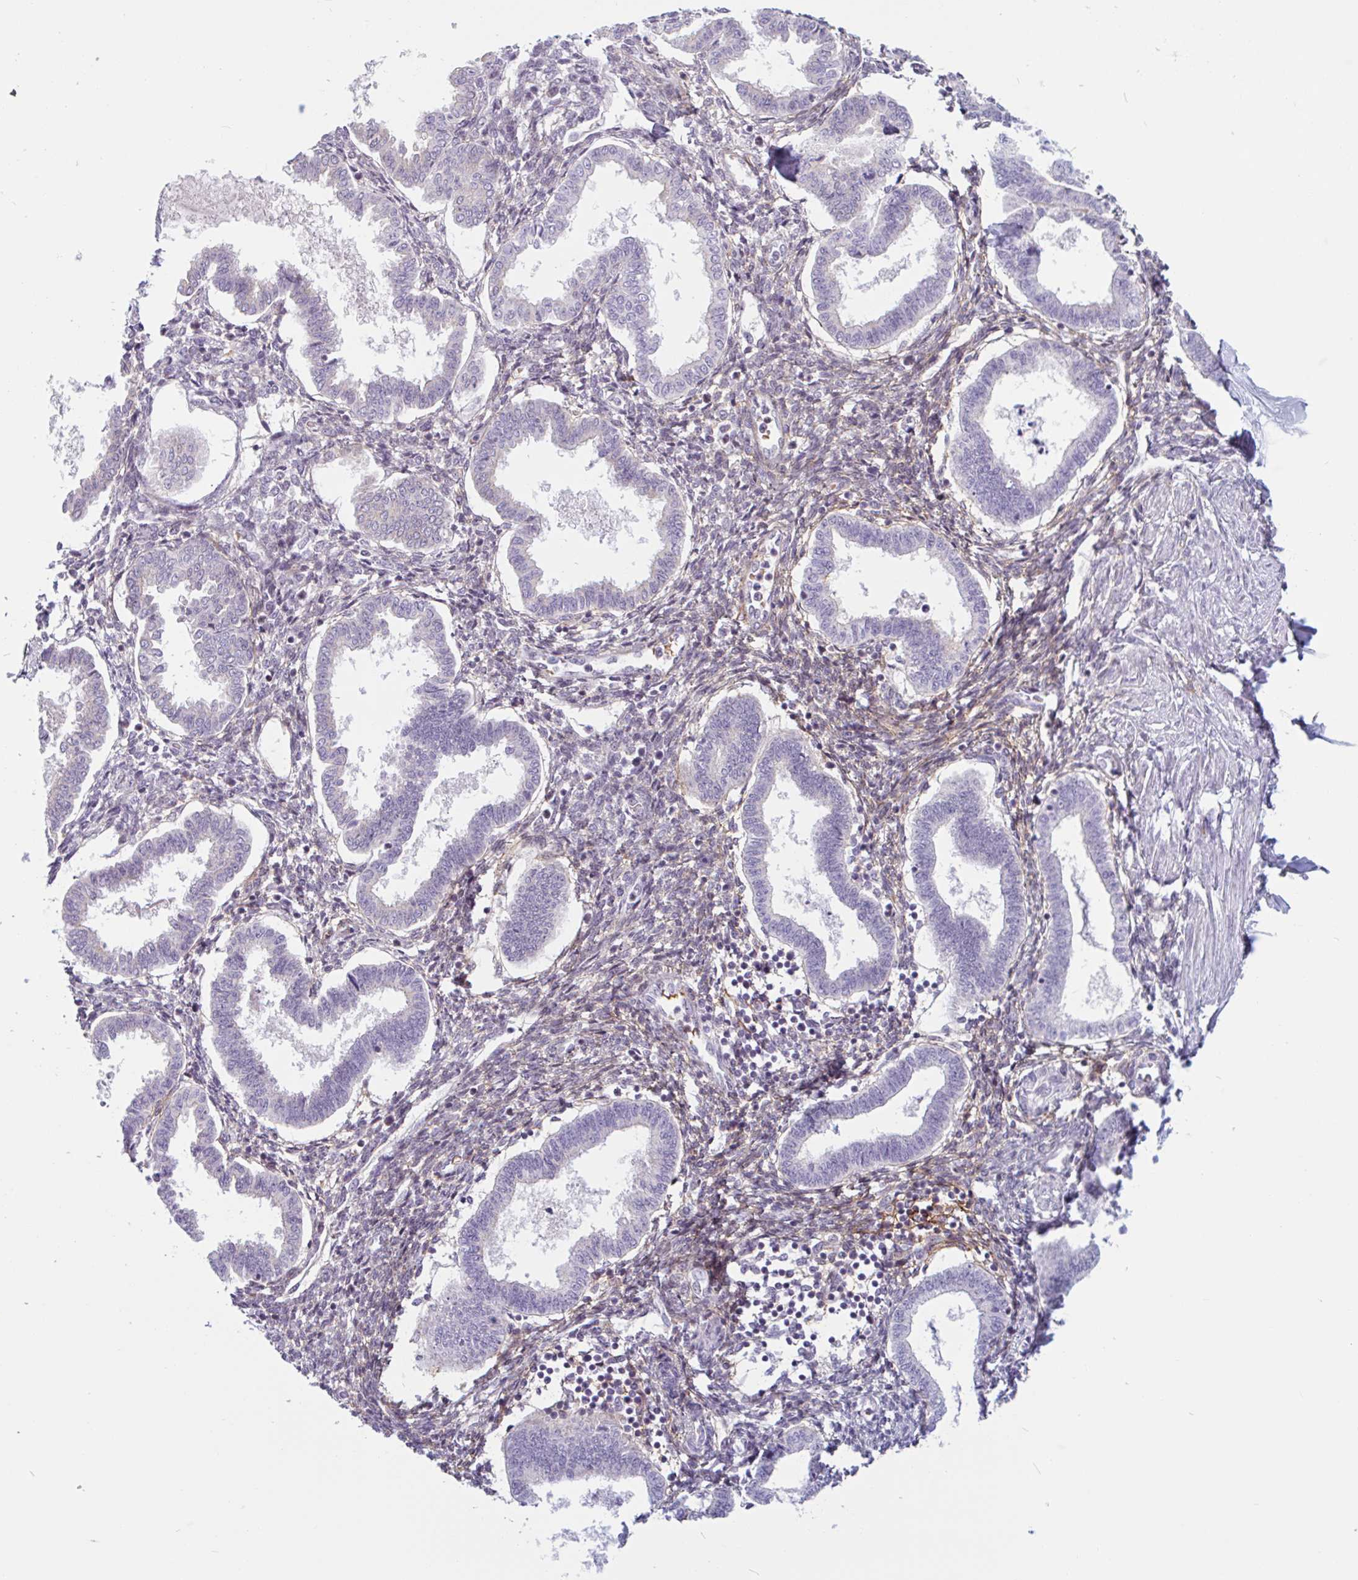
{"staining": {"intensity": "weak", "quantity": "<25%", "location": "cytoplasmic/membranous"}, "tissue": "endometrium", "cell_type": "Cells in endometrial stroma", "image_type": "normal", "snomed": [{"axis": "morphology", "description": "Normal tissue, NOS"}, {"axis": "topography", "description": "Endometrium"}], "caption": "Cells in endometrial stroma show no significant staining in benign endometrium. (DAB immunohistochemistry (IHC) visualized using brightfield microscopy, high magnification).", "gene": "TMEM119", "patient": {"sex": "female", "age": 24}}